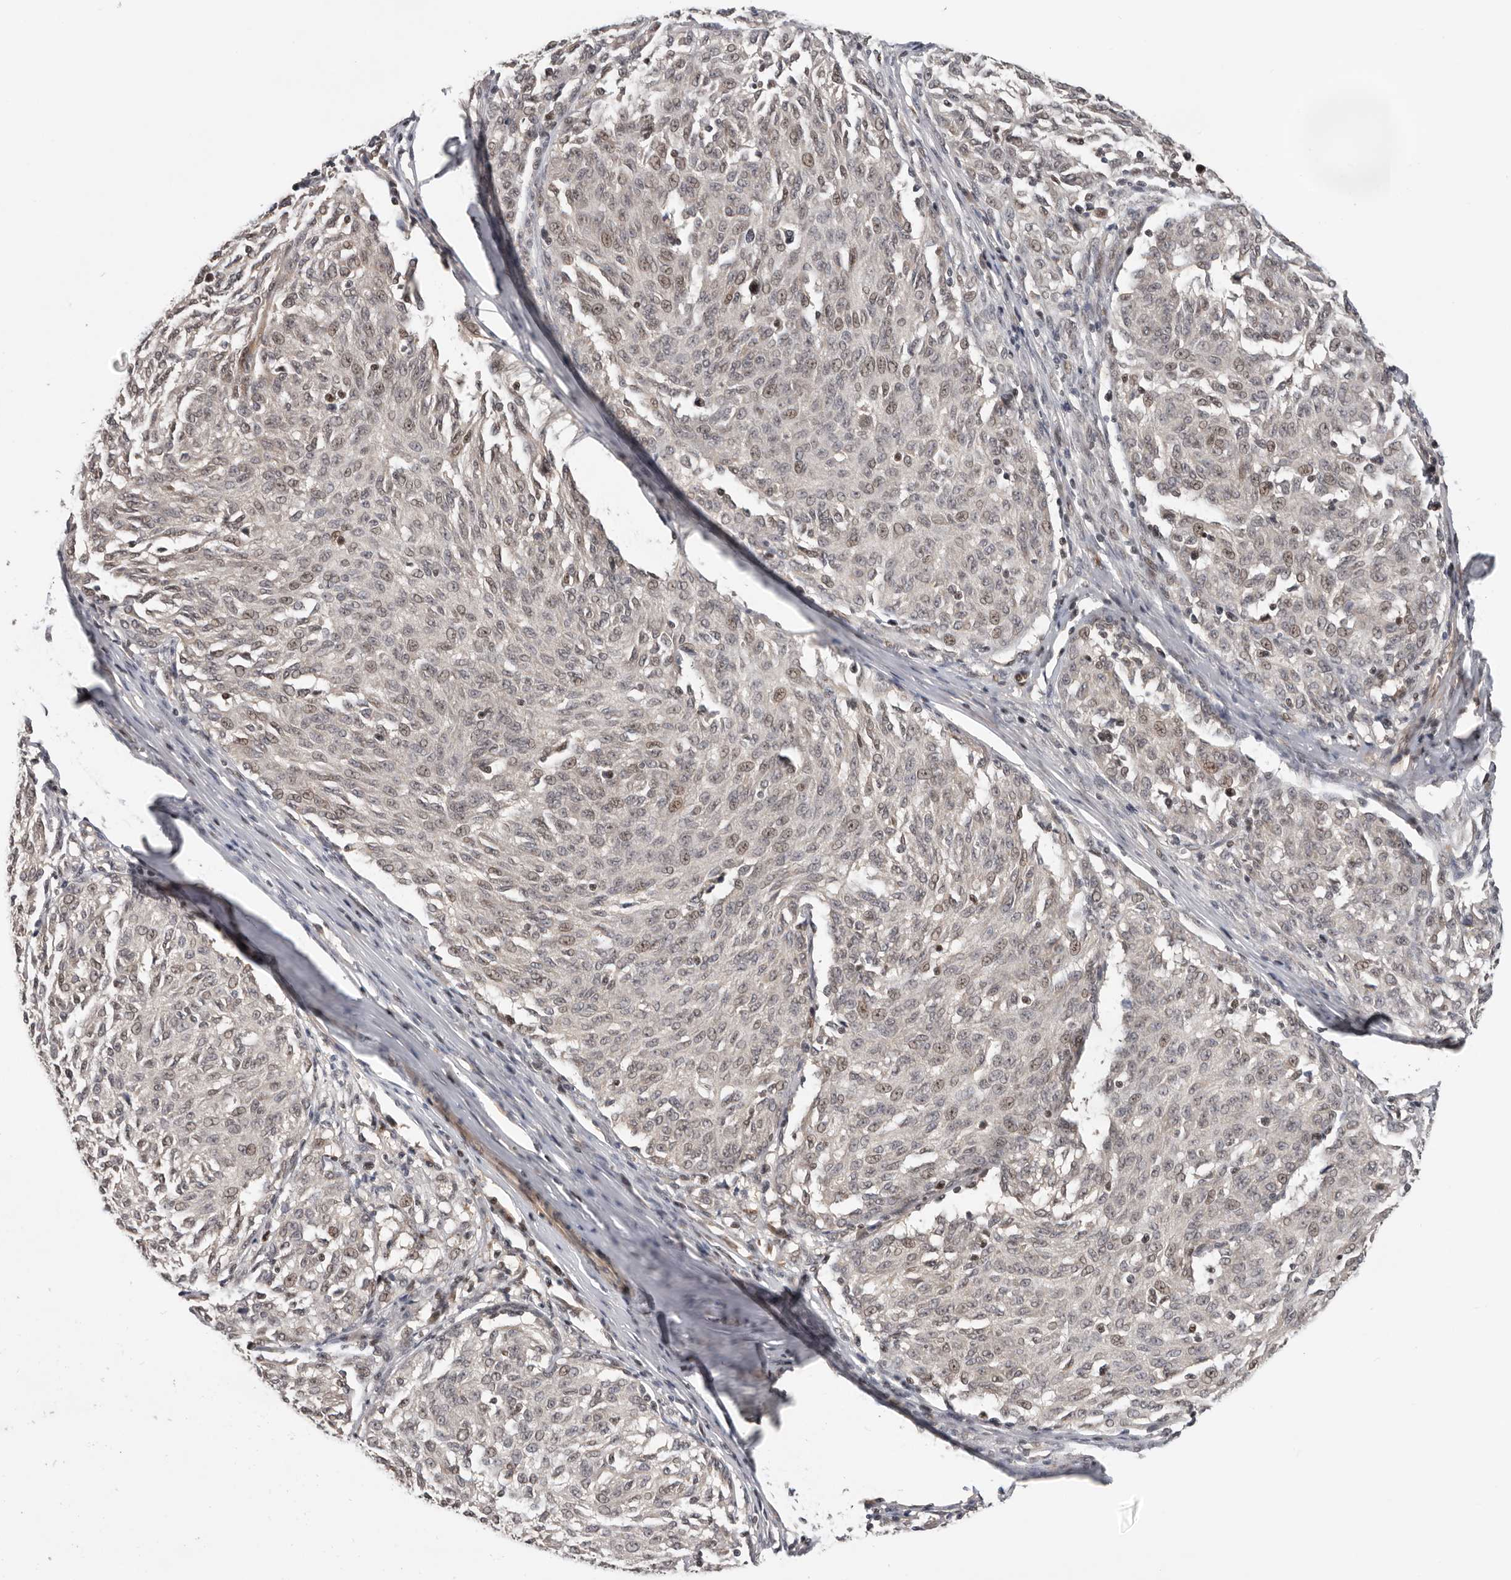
{"staining": {"intensity": "moderate", "quantity": ">75%", "location": "nuclear"}, "tissue": "melanoma", "cell_type": "Tumor cells", "image_type": "cancer", "snomed": [{"axis": "morphology", "description": "Malignant melanoma, NOS"}, {"axis": "topography", "description": "Skin"}], "caption": "The immunohistochemical stain shows moderate nuclear positivity in tumor cells of malignant melanoma tissue.", "gene": "HENMT1", "patient": {"sex": "female", "age": 72}}